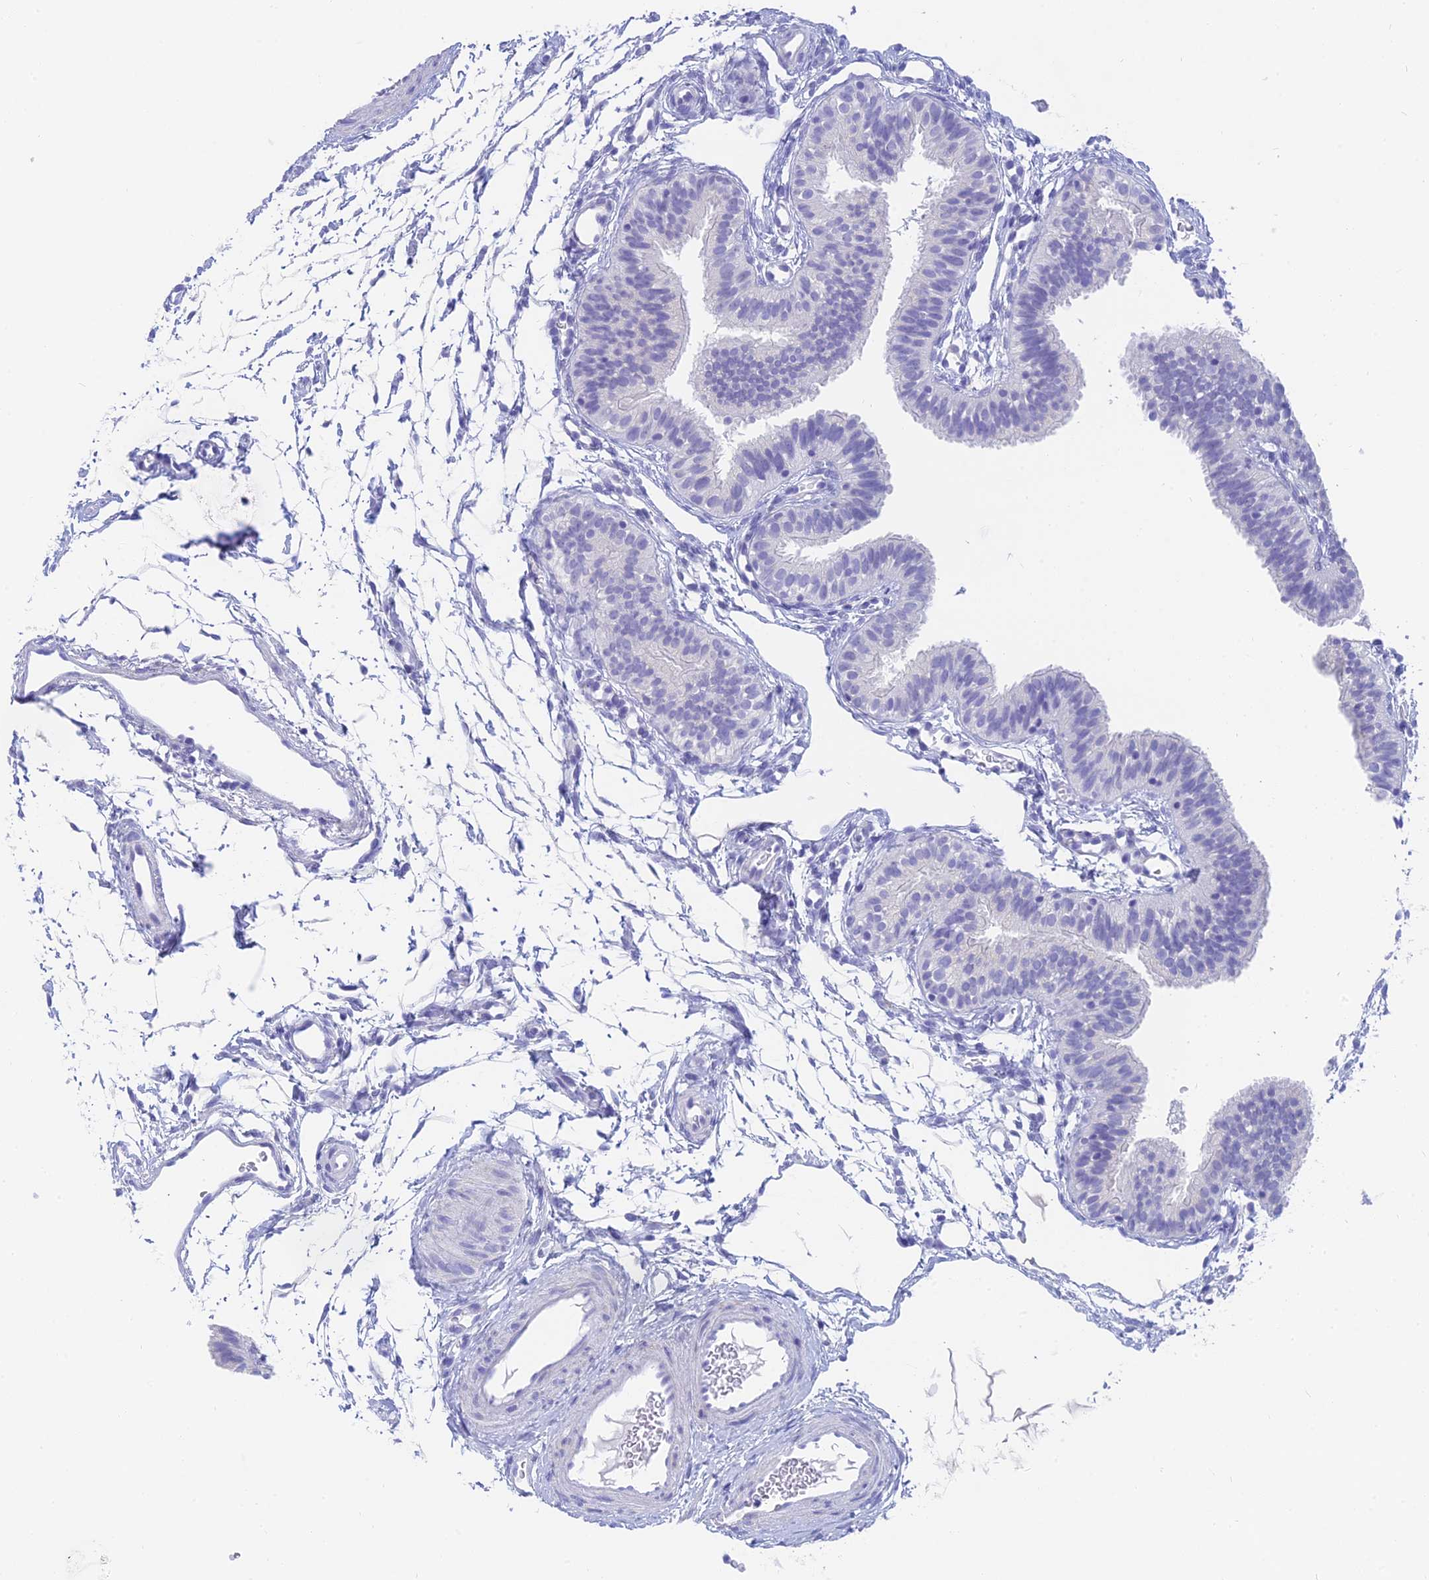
{"staining": {"intensity": "negative", "quantity": "none", "location": "none"}, "tissue": "fallopian tube", "cell_type": "Glandular cells", "image_type": "normal", "snomed": [{"axis": "morphology", "description": "Normal tissue, NOS"}, {"axis": "topography", "description": "Fallopian tube"}], "caption": "A photomicrograph of fallopian tube stained for a protein demonstrates no brown staining in glandular cells. (DAB IHC with hematoxylin counter stain).", "gene": "SLC36A2", "patient": {"sex": "female", "age": 35}}